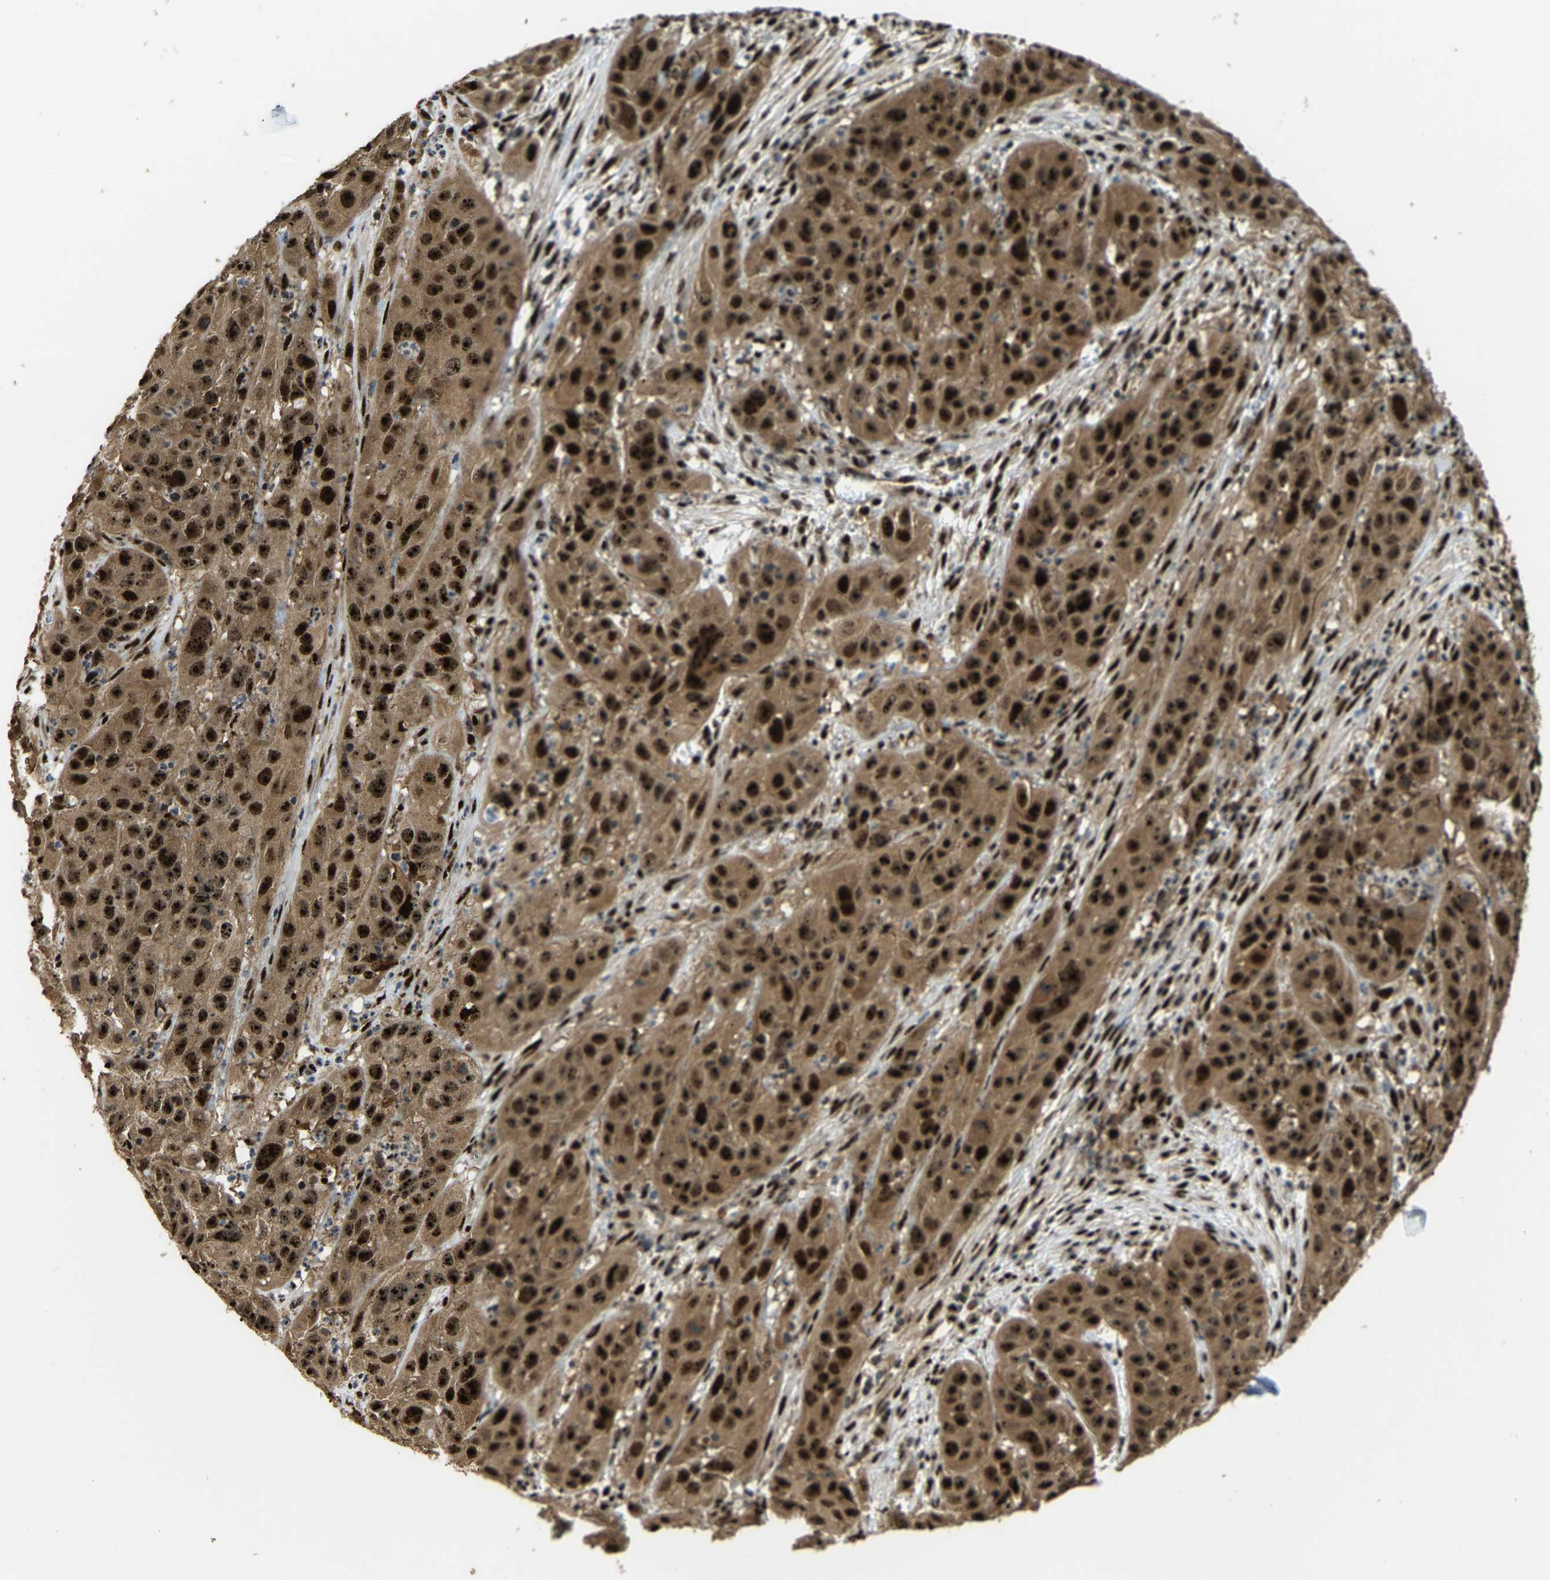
{"staining": {"intensity": "strong", "quantity": ">75%", "location": "cytoplasmic/membranous,nuclear"}, "tissue": "cervical cancer", "cell_type": "Tumor cells", "image_type": "cancer", "snomed": [{"axis": "morphology", "description": "Squamous cell carcinoma, NOS"}, {"axis": "topography", "description": "Cervix"}], "caption": "Immunohistochemistry micrograph of neoplastic tissue: human cervical squamous cell carcinoma stained using IHC exhibits high levels of strong protein expression localized specifically in the cytoplasmic/membranous and nuclear of tumor cells, appearing as a cytoplasmic/membranous and nuclear brown color.", "gene": "ZNF687", "patient": {"sex": "female", "age": 32}}